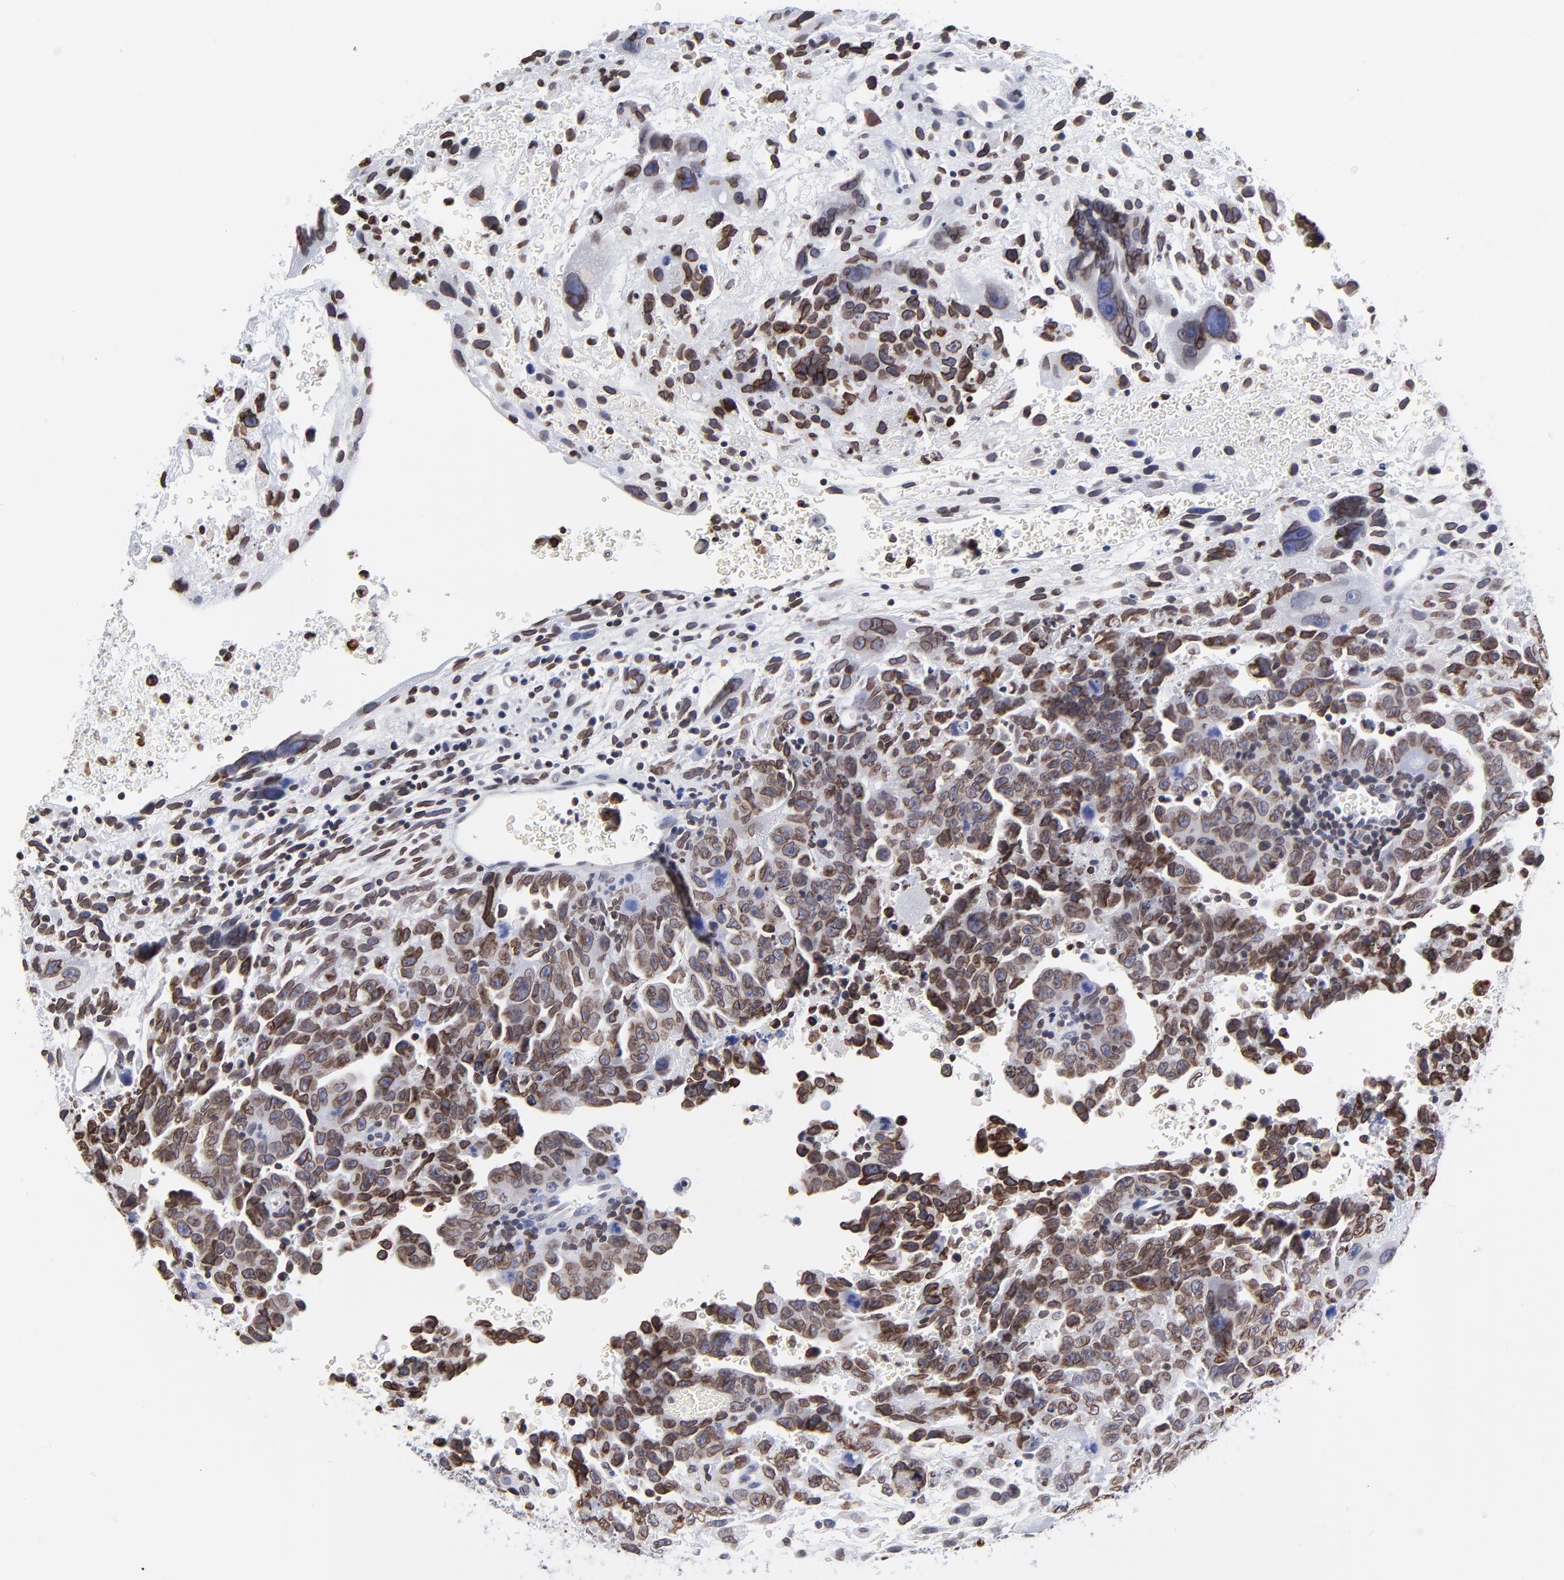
{"staining": {"intensity": "moderate", "quantity": ">75%", "location": "cytoplasmic/membranous,nuclear"}, "tissue": "testis cancer", "cell_type": "Tumor cells", "image_type": "cancer", "snomed": [{"axis": "morphology", "description": "Carcinoma, Embryonal, NOS"}, {"axis": "topography", "description": "Testis"}], "caption": "Immunohistochemical staining of embryonal carcinoma (testis) displays moderate cytoplasmic/membranous and nuclear protein expression in approximately >75% of tumor cells.", "gene": "THAP7", "patient": {"sex": "male", "age": 28}}